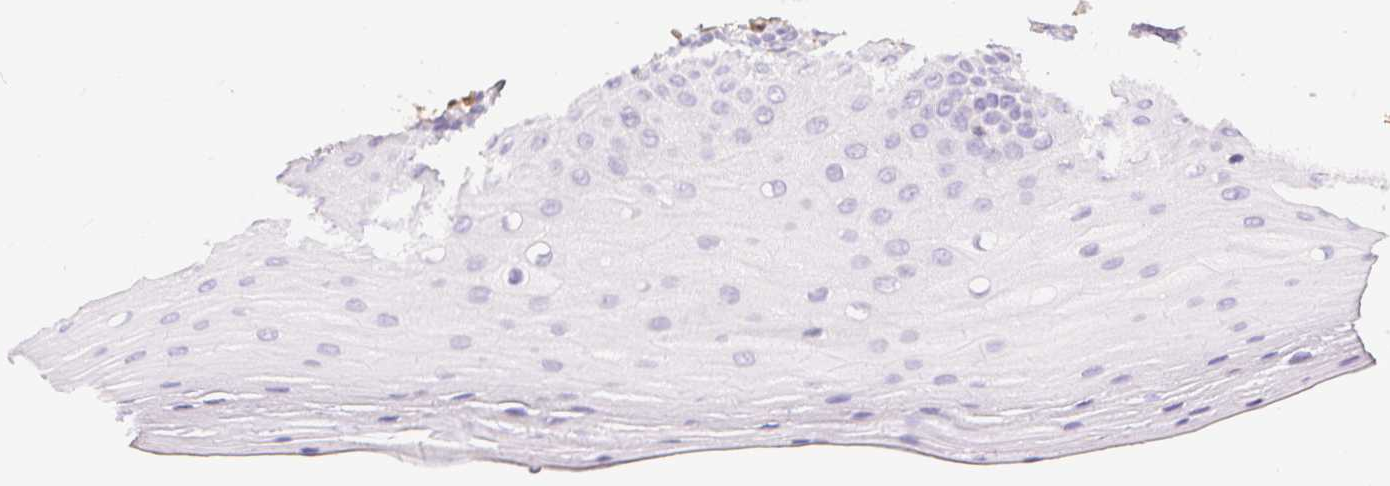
{"staining": {"intensity": "negative", "quantity": "none", "location": "none"}, "tissue": "oral mucosa", "cell_type": "Squamous epithelial cells", "image_type": "normal", "snomed": [{"axis": "morphology", "description": "Normal tissue, NOS"}, {"axis": "morphology", "description": "Normal morphology"}, {"axis": "topography", "description": "Oral tissue"}], "caption": "Oral mucosa was stained to show a protein in brown. There is no significant staining in squamous epithelial cells. (Immunohistochemistry (ihc), brightfield microscopy, high magnification).", "gene": "GFAP", "patient": {"sex": "female", "age": 76}}